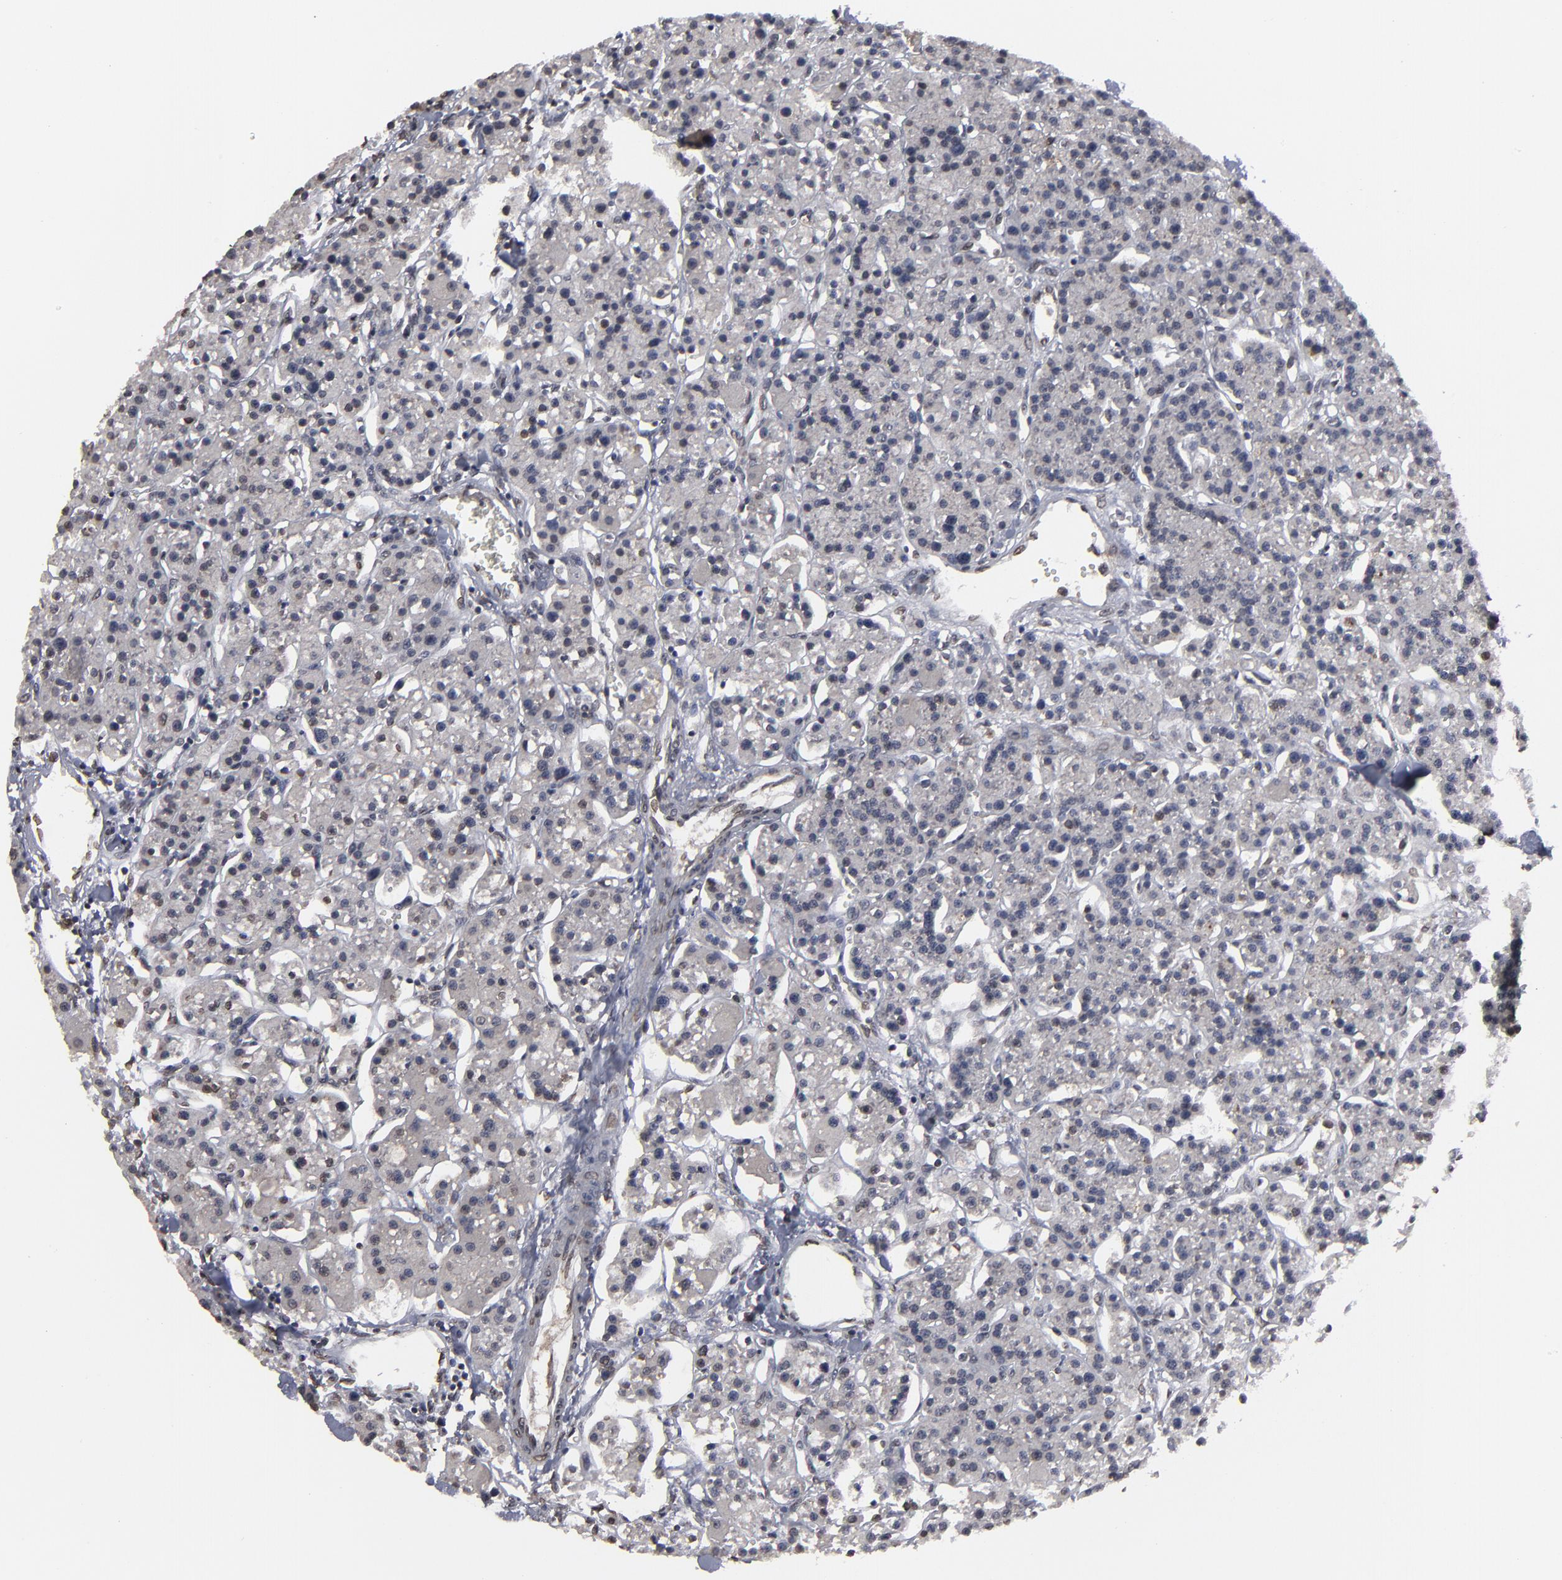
{"staining": {"intensity": "moderate", "quantity": "25%-75%", "location": "nuclear"}, "tissue": "parathyroid gland", "cell_type": "Glandular cells", "image_type": "normal", "snomed": [{"axis": "morphology", "description": "Normal tissue, NOS"}, {"axis": "topography", "description": "Parathyroid gland"}], "caption": "This histopathology image demonstrates normal parathyroid gland stained with immunohistochemistry to label a protein in brown. The nuclear of glandular cells show moderate positivity for the protein. Nuclei are counter-stained blue.", "gene": "BAZ1A", "patient": {"sex": "female", "age": 58}}